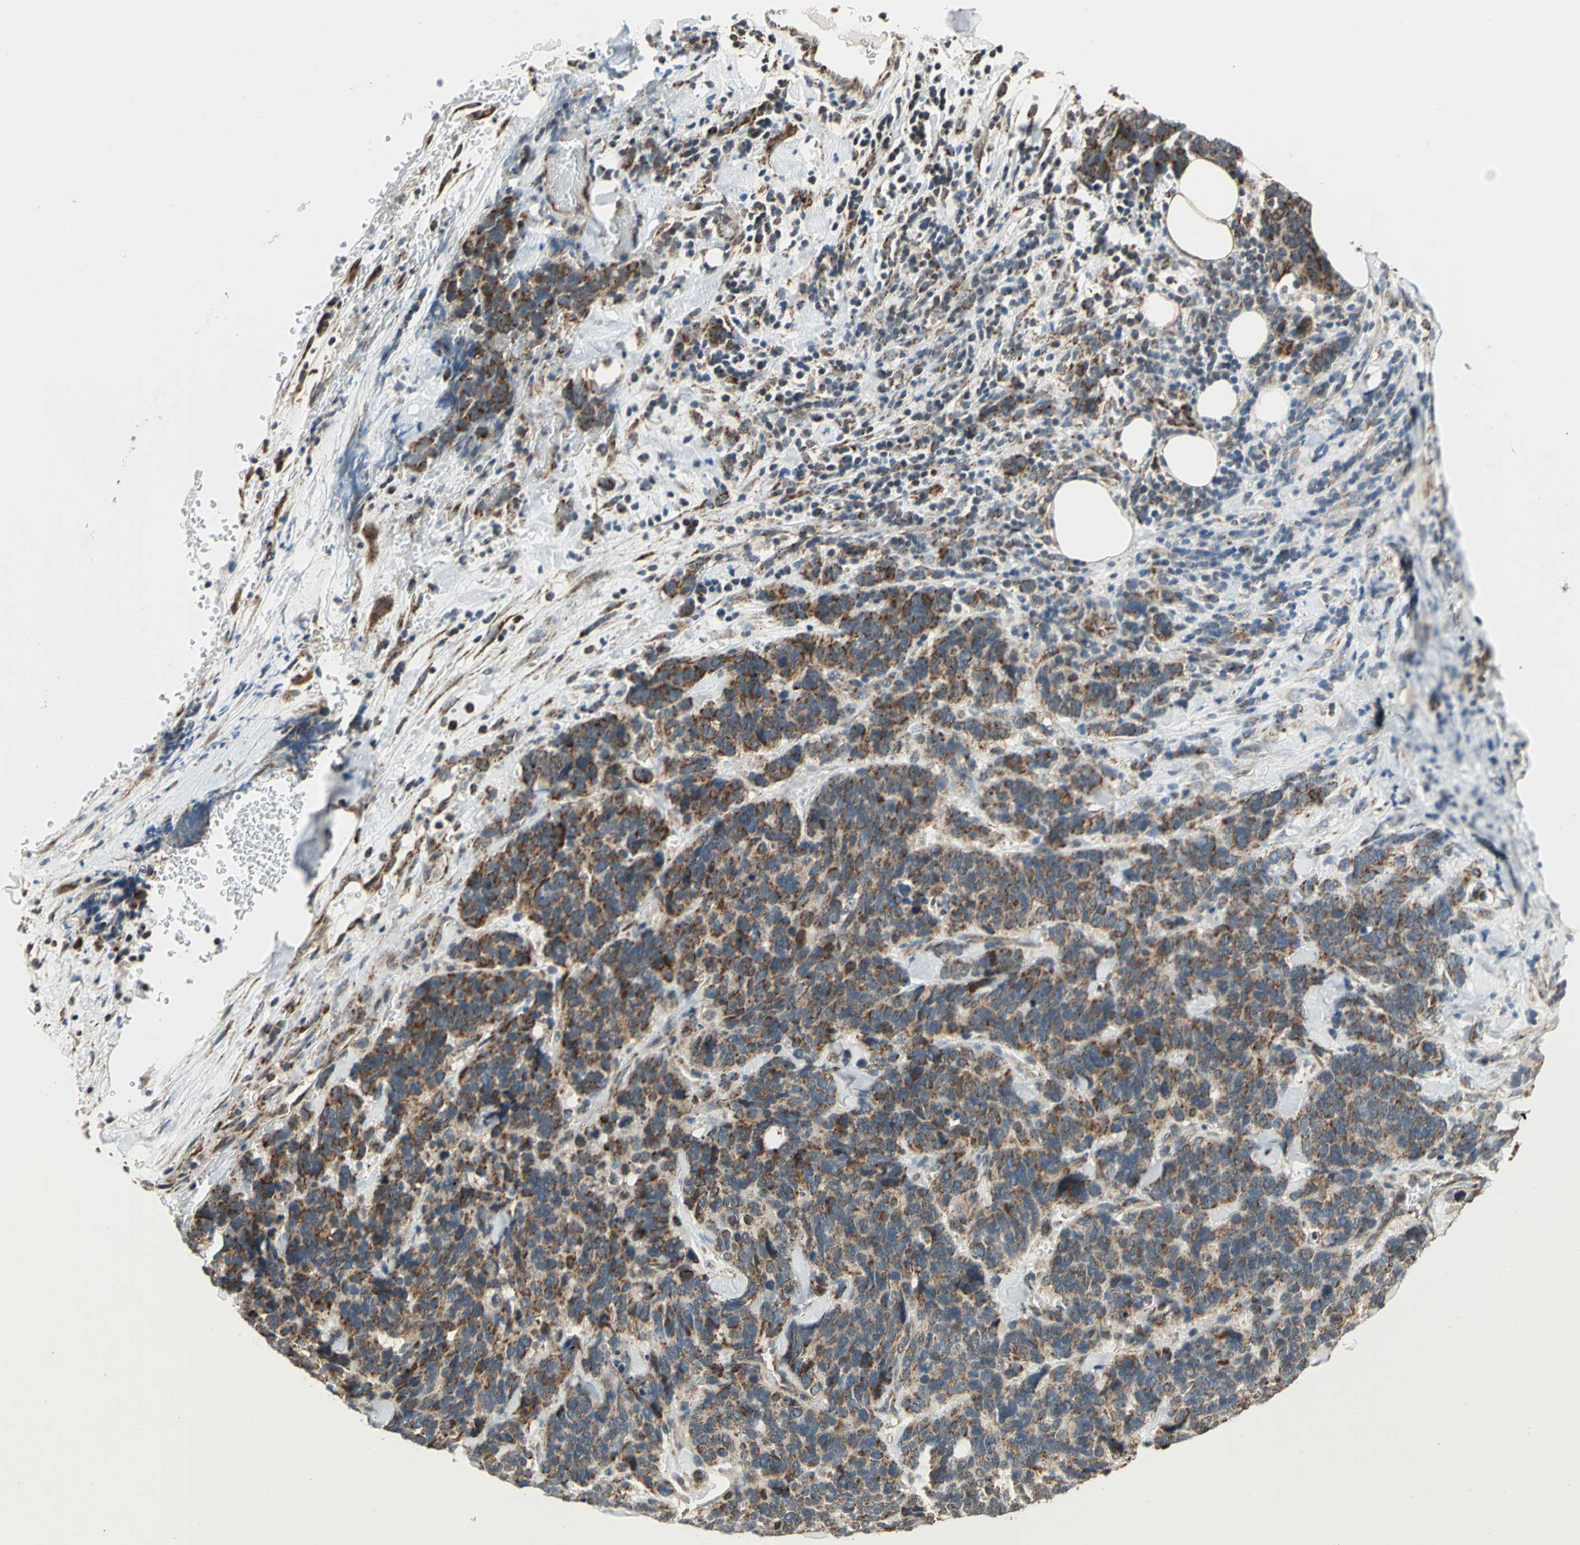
{"staining": {"intensity": "moderate", "quantity": ">75%", "location": "cytoplasmic/membranous"}, "tissue": "lung cancer", "cell_type": "Tumor cells", "image_type": "cancer", "snomed": [{"axis": "morphology", "description": "Neoplasm, malignant, NOS"}, {"axis": "topography", "description": "Lung"}], "caption": "Malignant neoplasm (lung) stained with a protein marker demonstrates moderate staining in tumor cells.", "gene": "MRPS22", "patient": {"sex": "female", "age": 58}}